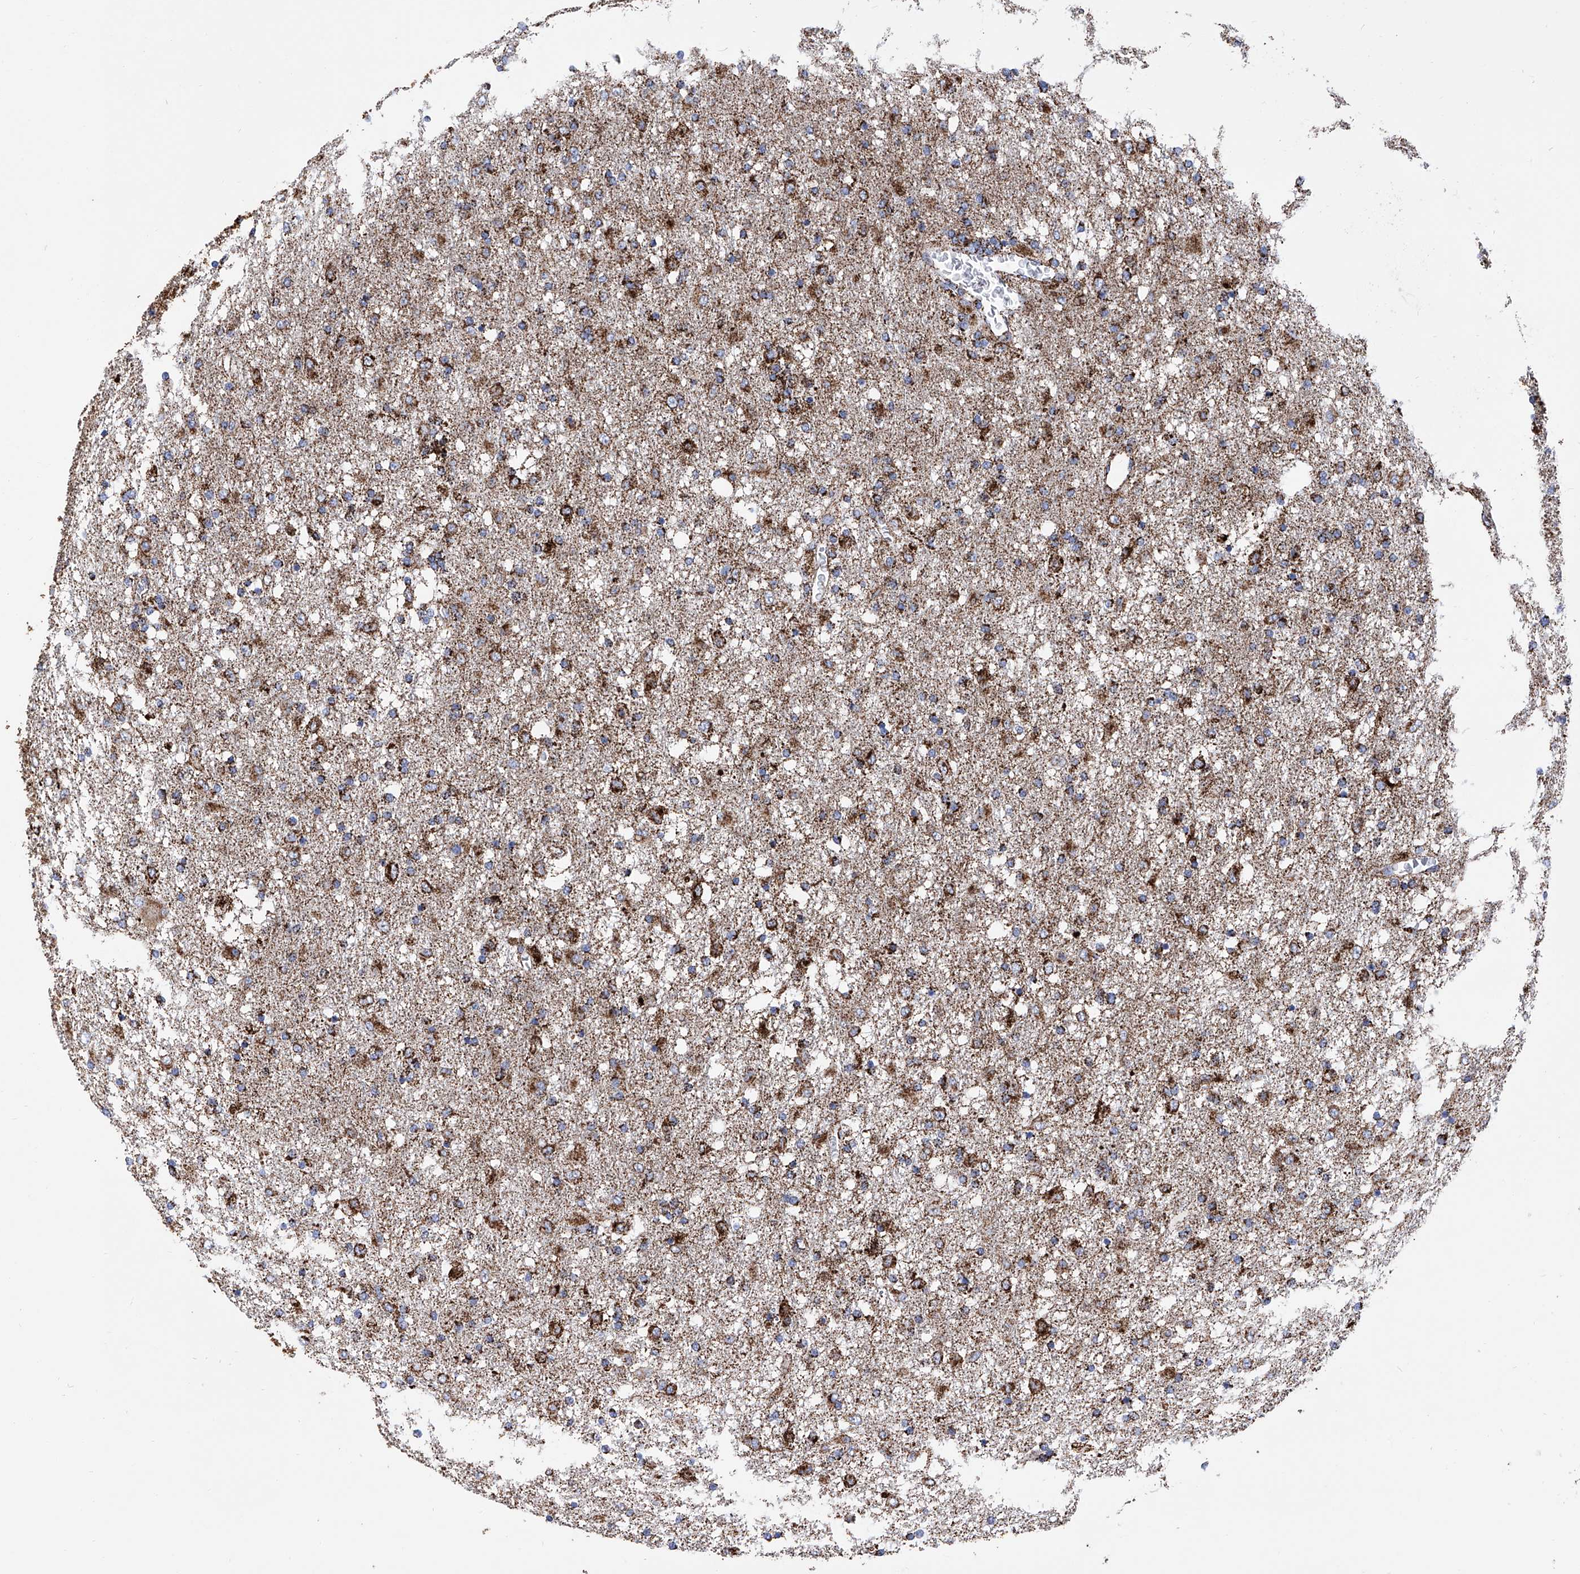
{"staining": {"intensity": "strong", "quantity": ">75%", "location": "cytoplasmic/membranous"}, "tissue": "glioma", "cell_type": "Tumor cells", "image_type": "cancer", "snomed": [{"axis": "morphology", "description": "Glioma, malignant, Low grade"}, {"axis": "topography", "description": "Brain"}], "caption": "This micrograph demonstrates glioma stained with immunohistochemistry to label a protein in brown. The cytoplasmic/membranous of tumor cells show strong positivity for the protein. Nuclei are counter-stained blue.", "gene": "ATP5PF", "patient": {"sex": "male", "age": 65}}